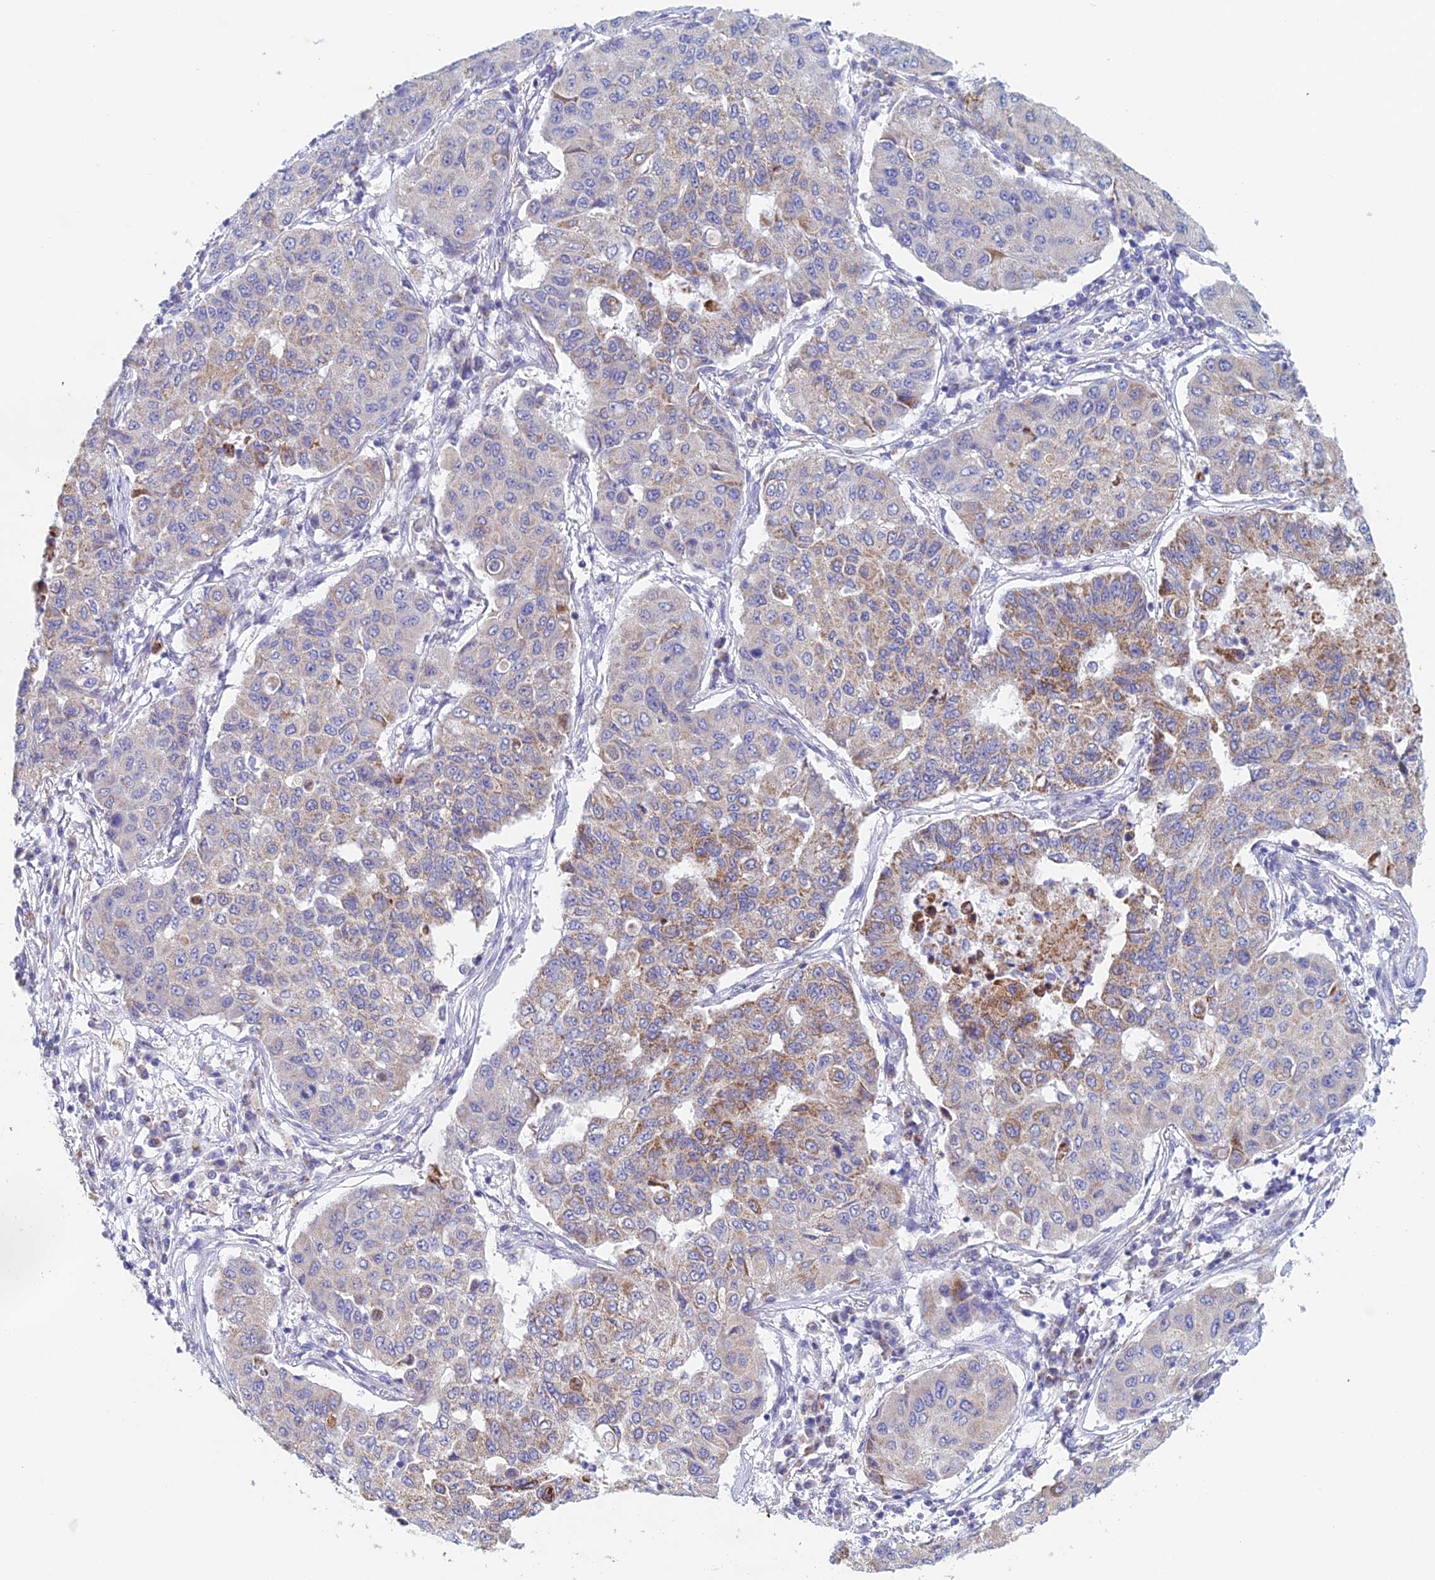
{"staining": {"intensity": "moderate", "quantity": "25%-75%", "location": "cytoplasmic/membranous"}, "tissue": "lung cancer", "cell_type": "Tumor cells", "image_type": "cancer", "snomed": [{"axis": "morphology", "description": "Squamous cell carcinoma, NOS"}, {"axis": "topography", "description": "Lung"}], "caption": "Immunohistochemical staining of human lung squamous cell carcinoma reveals medium levels of moderate cytoplasmic/membranous expression in about 25%-75% of tumor cells.", "gene": "ACSM1", "patient": {"sex": "male", "age": 74}}